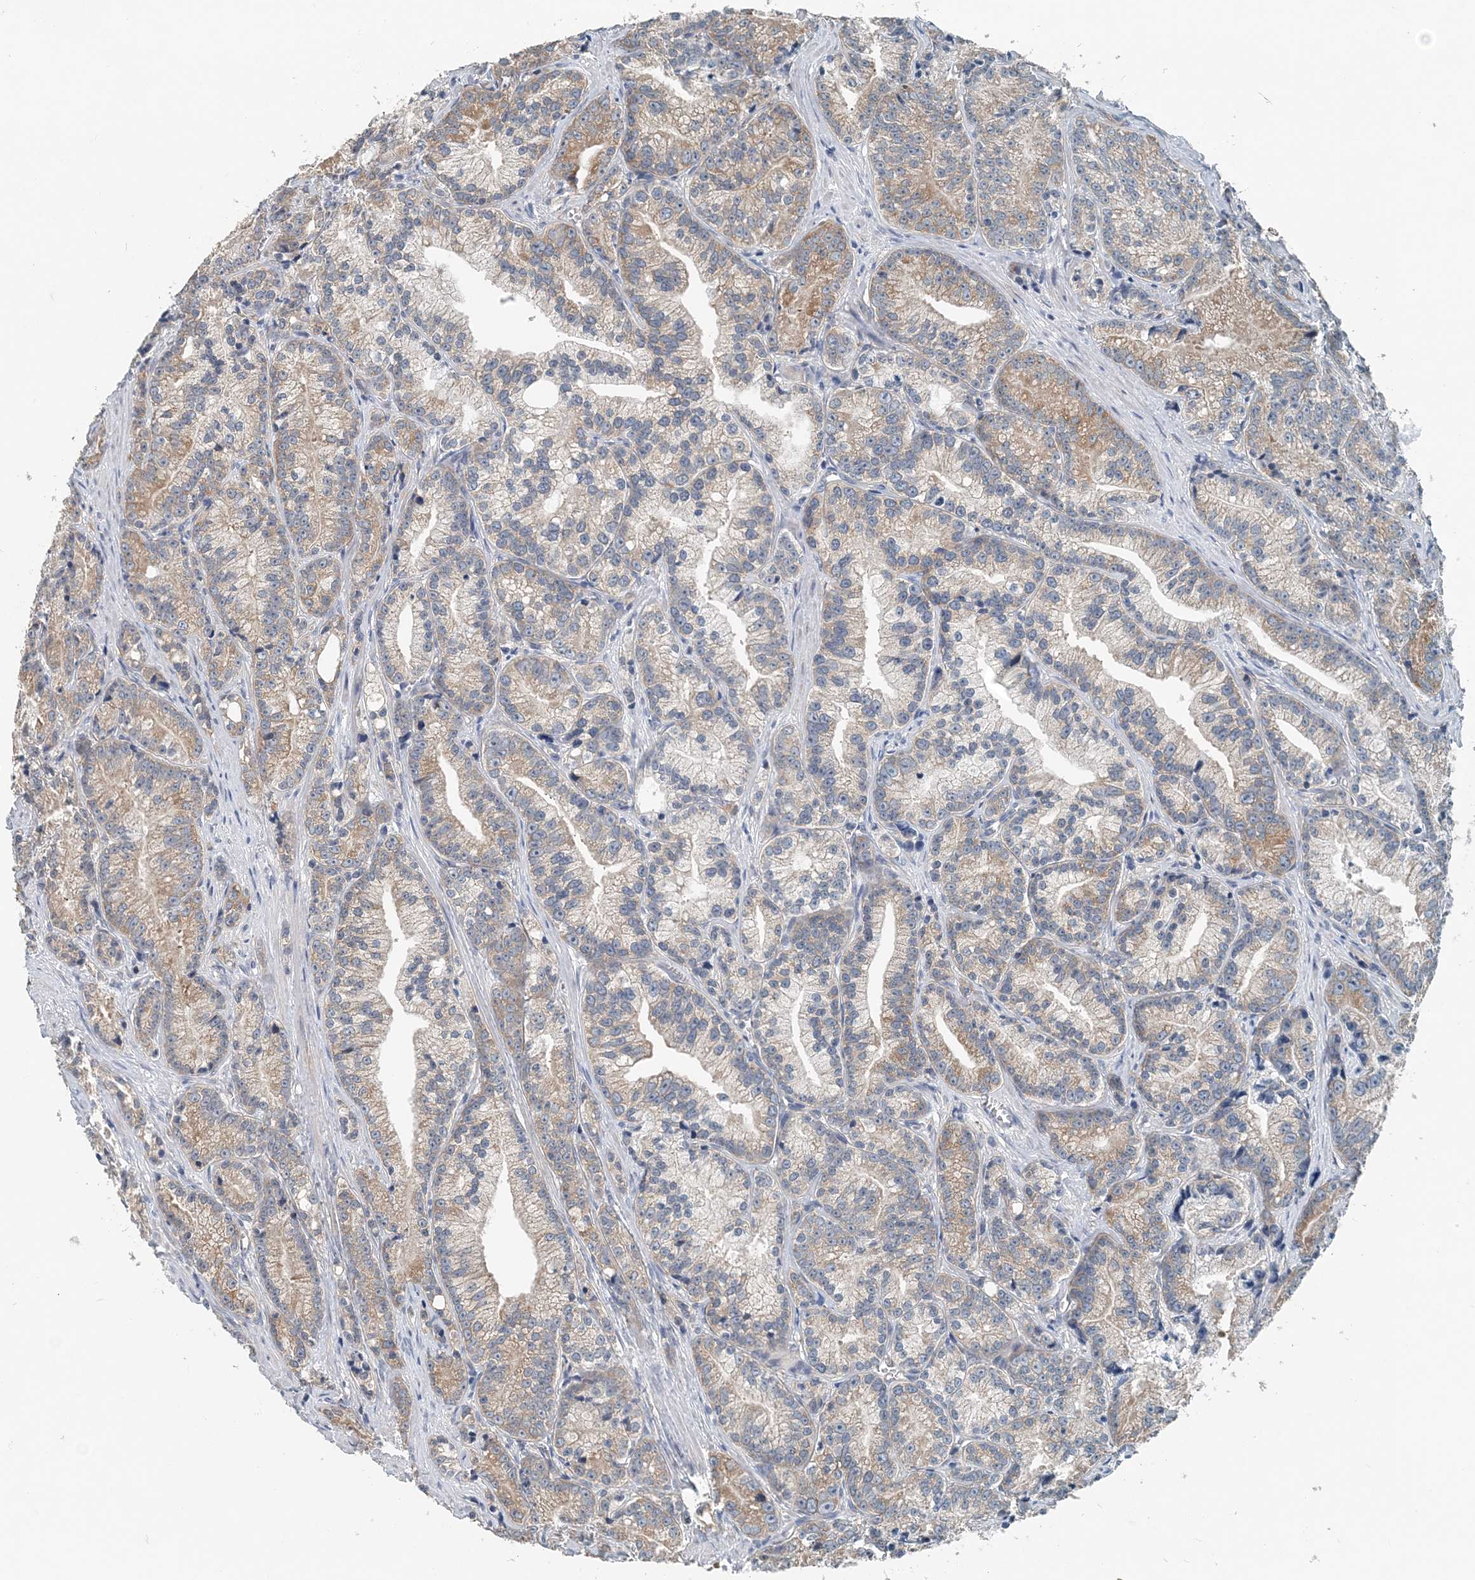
{"staining": {"intensity": "weak", "quantity": "25%-75%", "location": "cytoplasmic/membranous"}, "tissue": "prostate cancer", "cell_type": "Tumor cells", "image_type": "cancer", "snomed": [{"axis": "morphology", "description": "Adenocarcinoma, Low grade"}, {"axis": "topography", "description": "Prostate"}], "caption": "Immunohistochemical staining of human adenocarcinoma (low-grade) (prostate) exhibits low levels of weak cytoplasmic/membranous protein positivity in about 25%-75% of tumor cells. The protein is stained brown, and the nuclei are stained in blue (DAB (3,3'-diaminobenzidine) IHC with brightfield microscopy, high magnification).", "gene": "EEF1A2", "patient": {"sex": "male", "age": 89}}